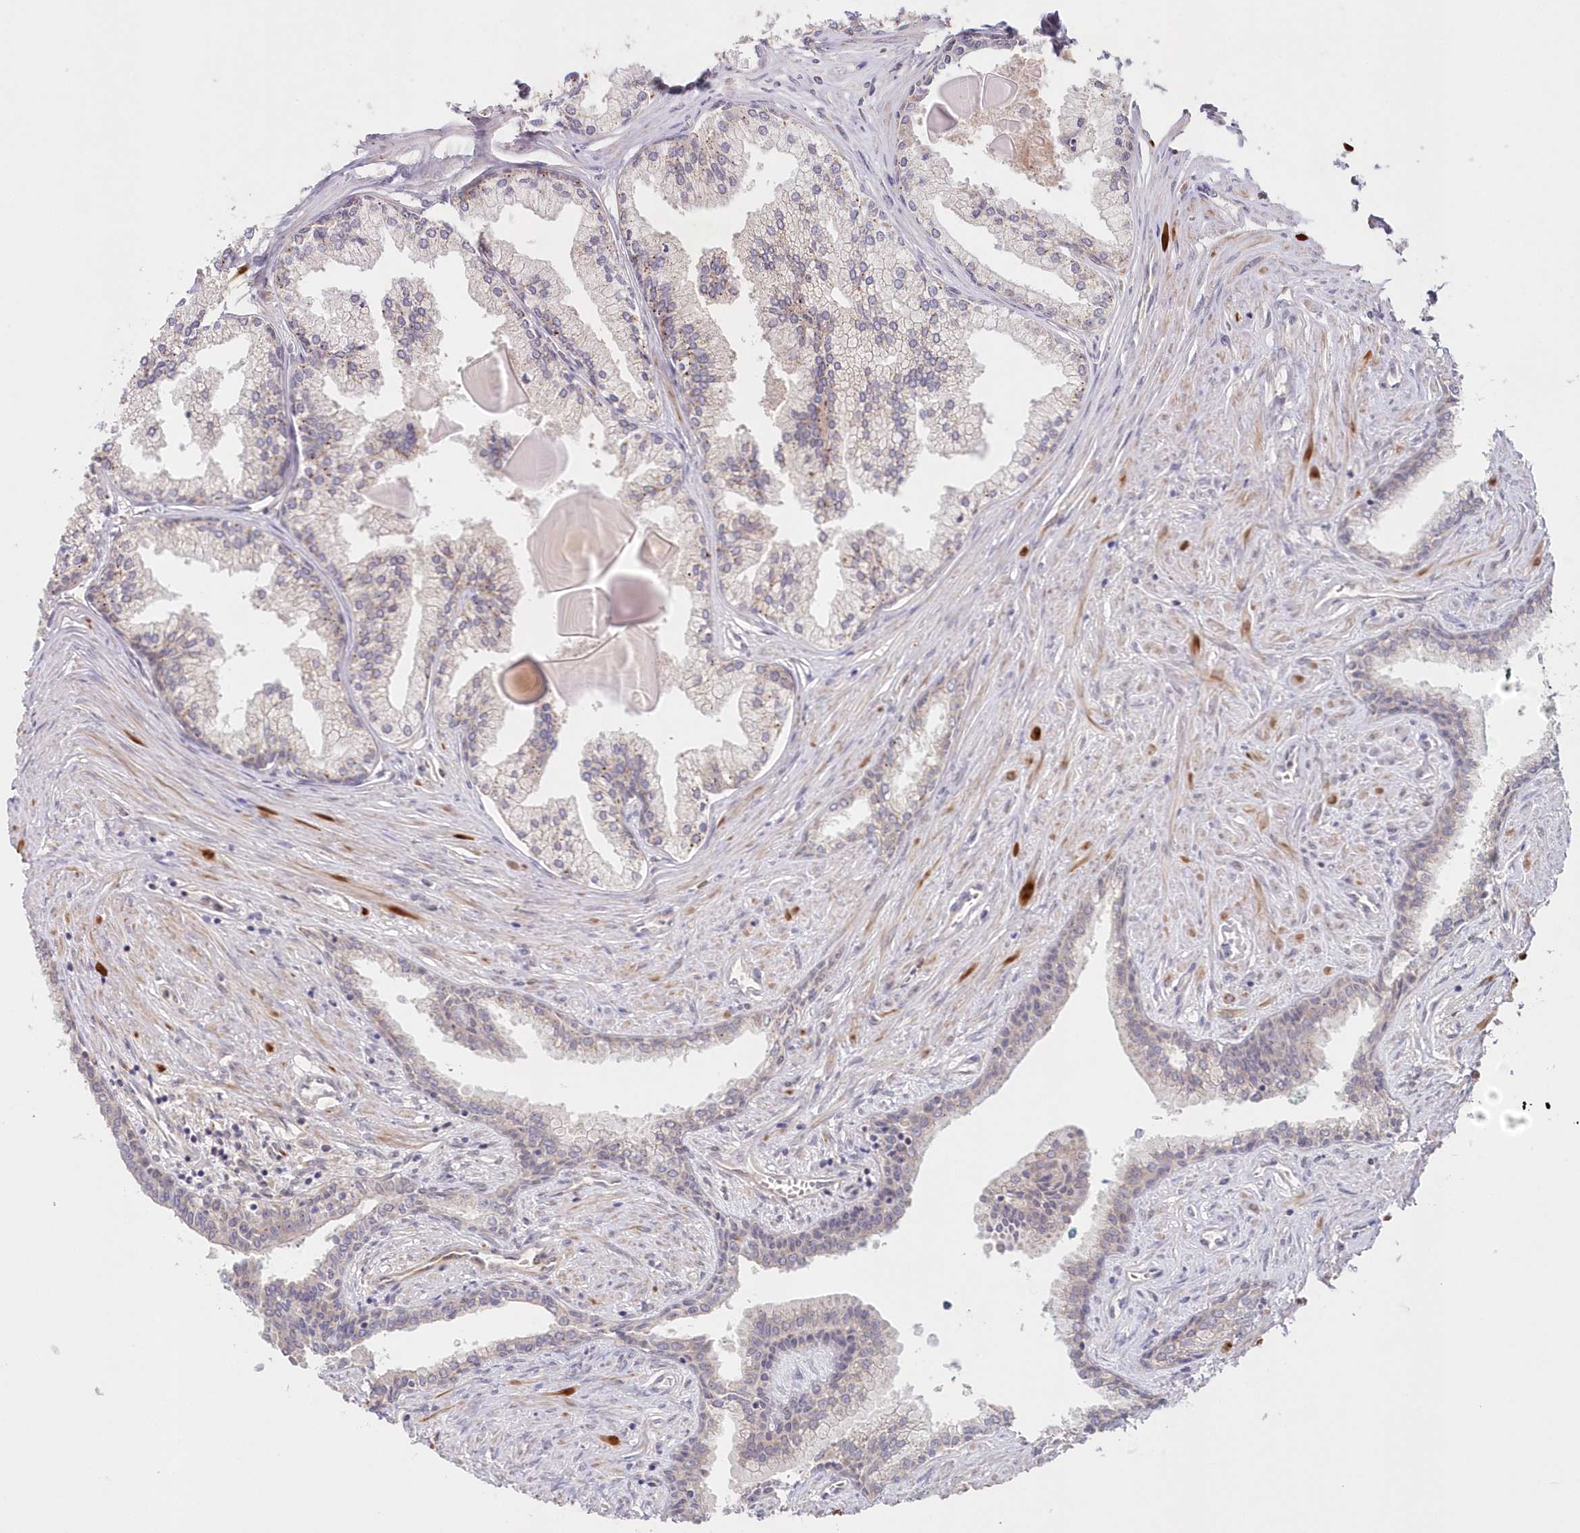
{"staining": {"intensity": "weak", "quantity": "25%-75%", "location": "cytoplasmic/membranous,nuclear"}, "tissue": "prostate cancer", "cell_type": "Tumor cells", "image_type": "cancer", "snomed": [{"axis": "morphology", "description": "Adenocarcinoma, High grade"}, {"axis": "topography", "description": "Prostate"}], "caption": "A micrograph showing weak cytoplasmic/membranous and nuclear expression in about 25%-75% of tumor cells in prostate cancer, as visualized by brown immunohistochemical staining.", "gene": "GBE1", "patient": {"sex": "male", "age": 68}}